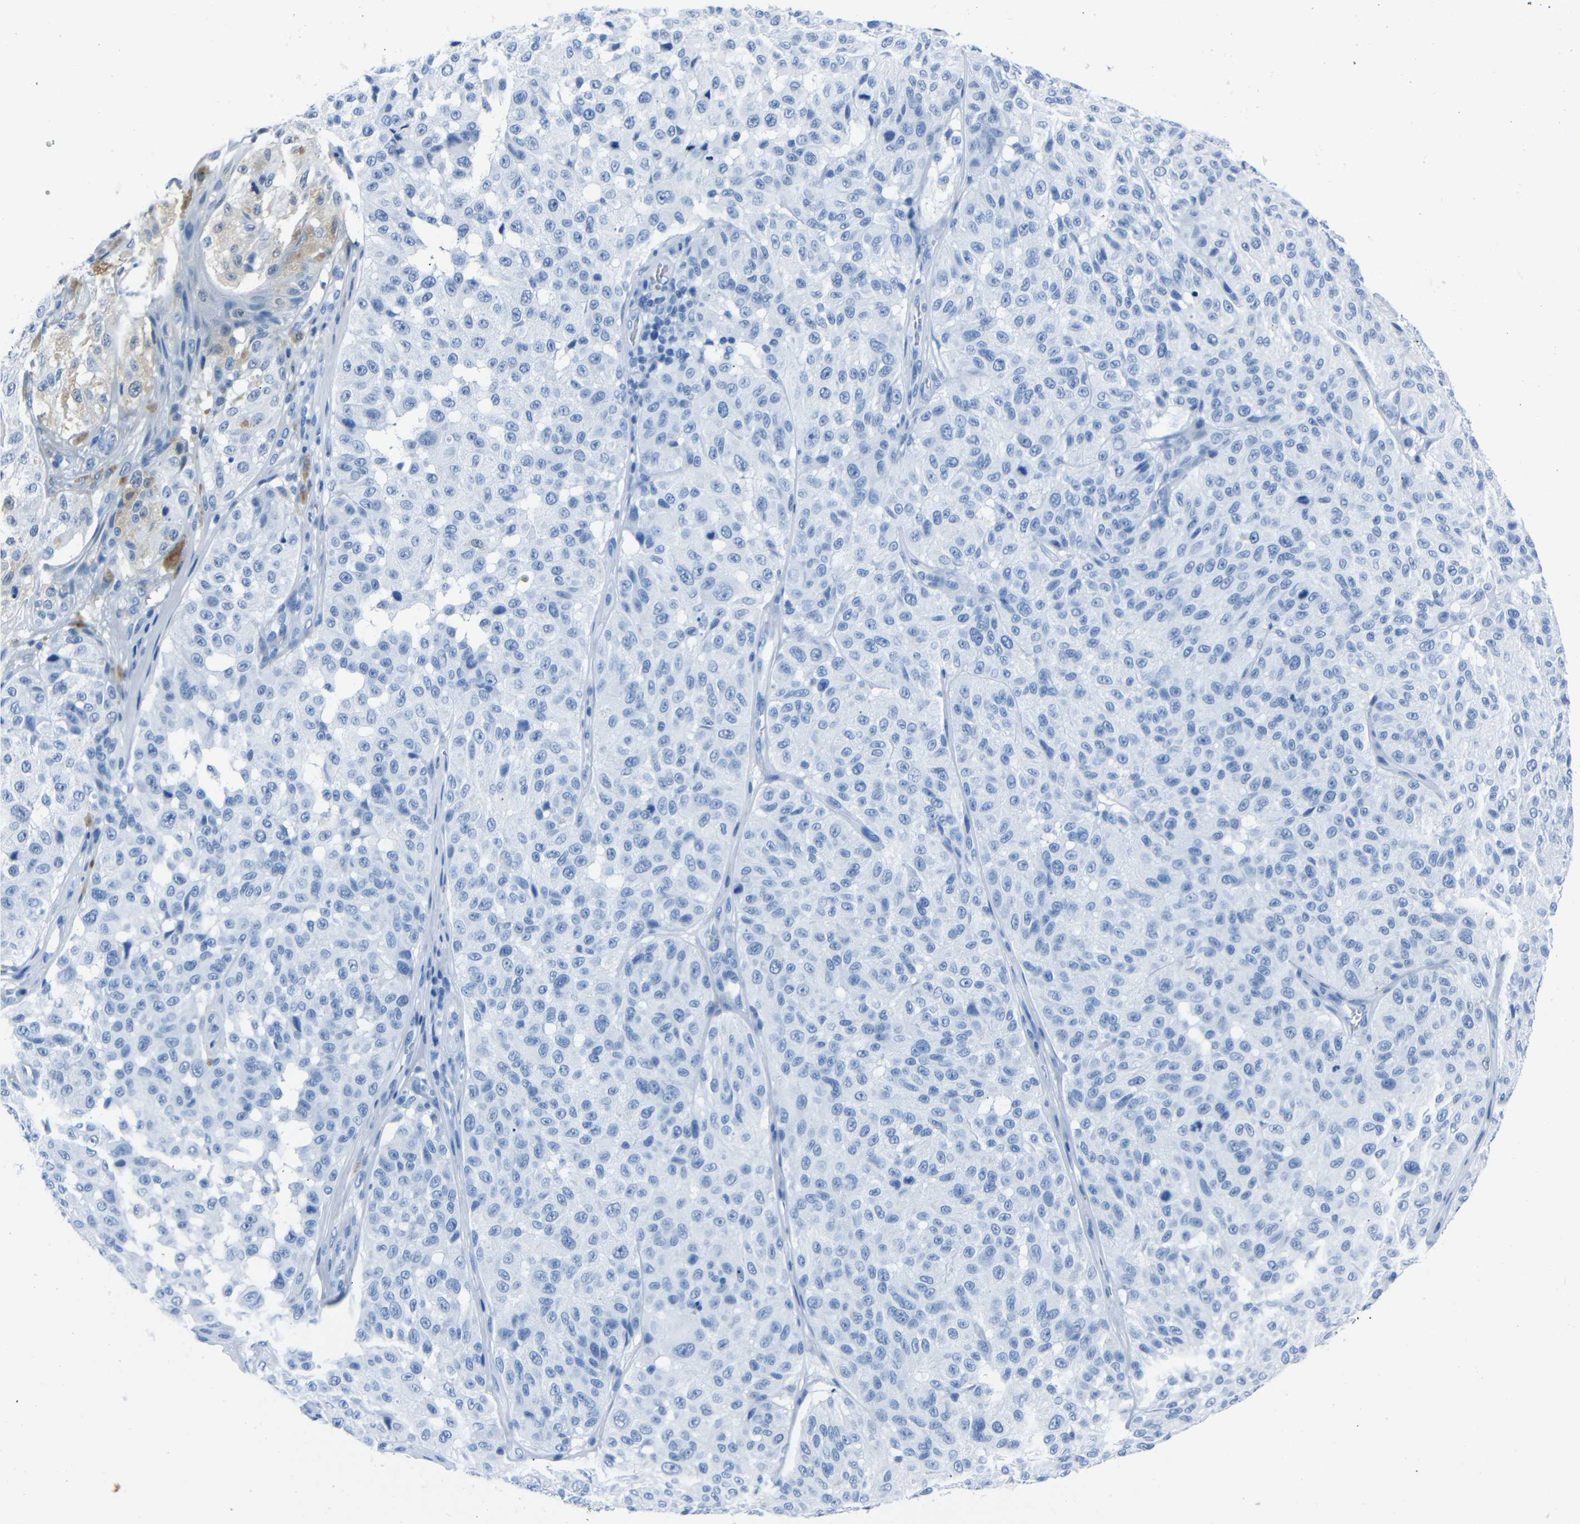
{"staining": {"intensity": "weak", "quantity": "<25%", "location": "cytoplasmic/membranous"}, "tissue": "melanoma", "cell_type": "Tumor cells", "image_type": "cancer", "snomed": [{"axis": "morphology", "description": "Malignant melanoma, NOS"}, {"axis": "topography", "description": "Skin"}], "caption": "Immunohistochemistry (IHC) of melanoma displays no staining in tumor cells.", "gene": "CLDN11", "patient": {"sex": "female", "age": 46}}